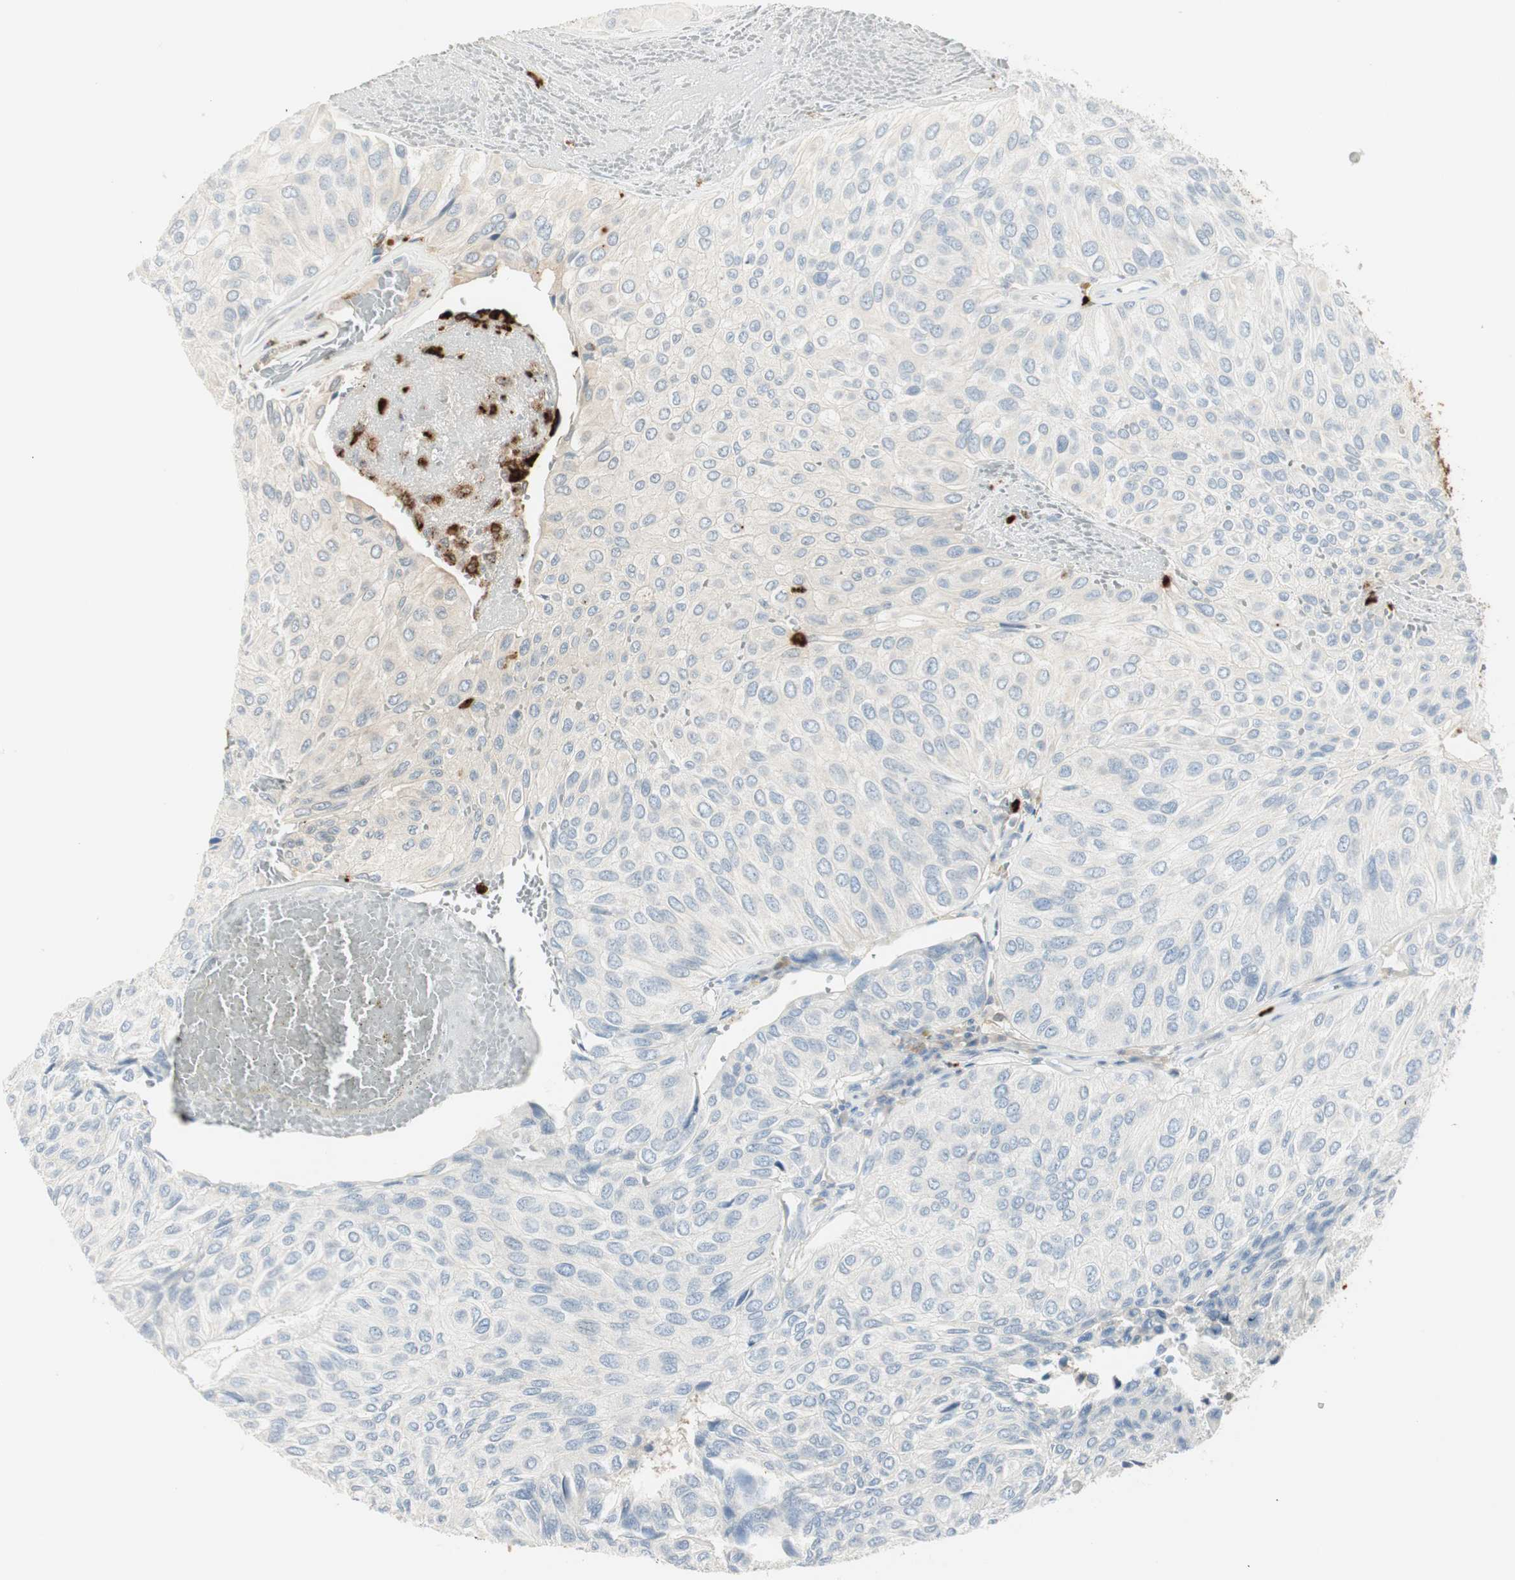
{"staining": {"intensity": "negative", "quantity": "none", "location": "none"}, "tissue": "urothelial cancer", "cell_type": "Tumor cells", "image_type": "cancer", "snomed": [{"axis": "morphology", "description": "Urothelial carcinoma, High grade"}, {"axis": "topography", "description": "Urinary bladder"}], "caption": "Immunohistochemical staining of urothelial cancer demonstrates no significant staining in tumor cells.", "gene": "PRTN3", "patient": {"sex": "male", "age": 66}}